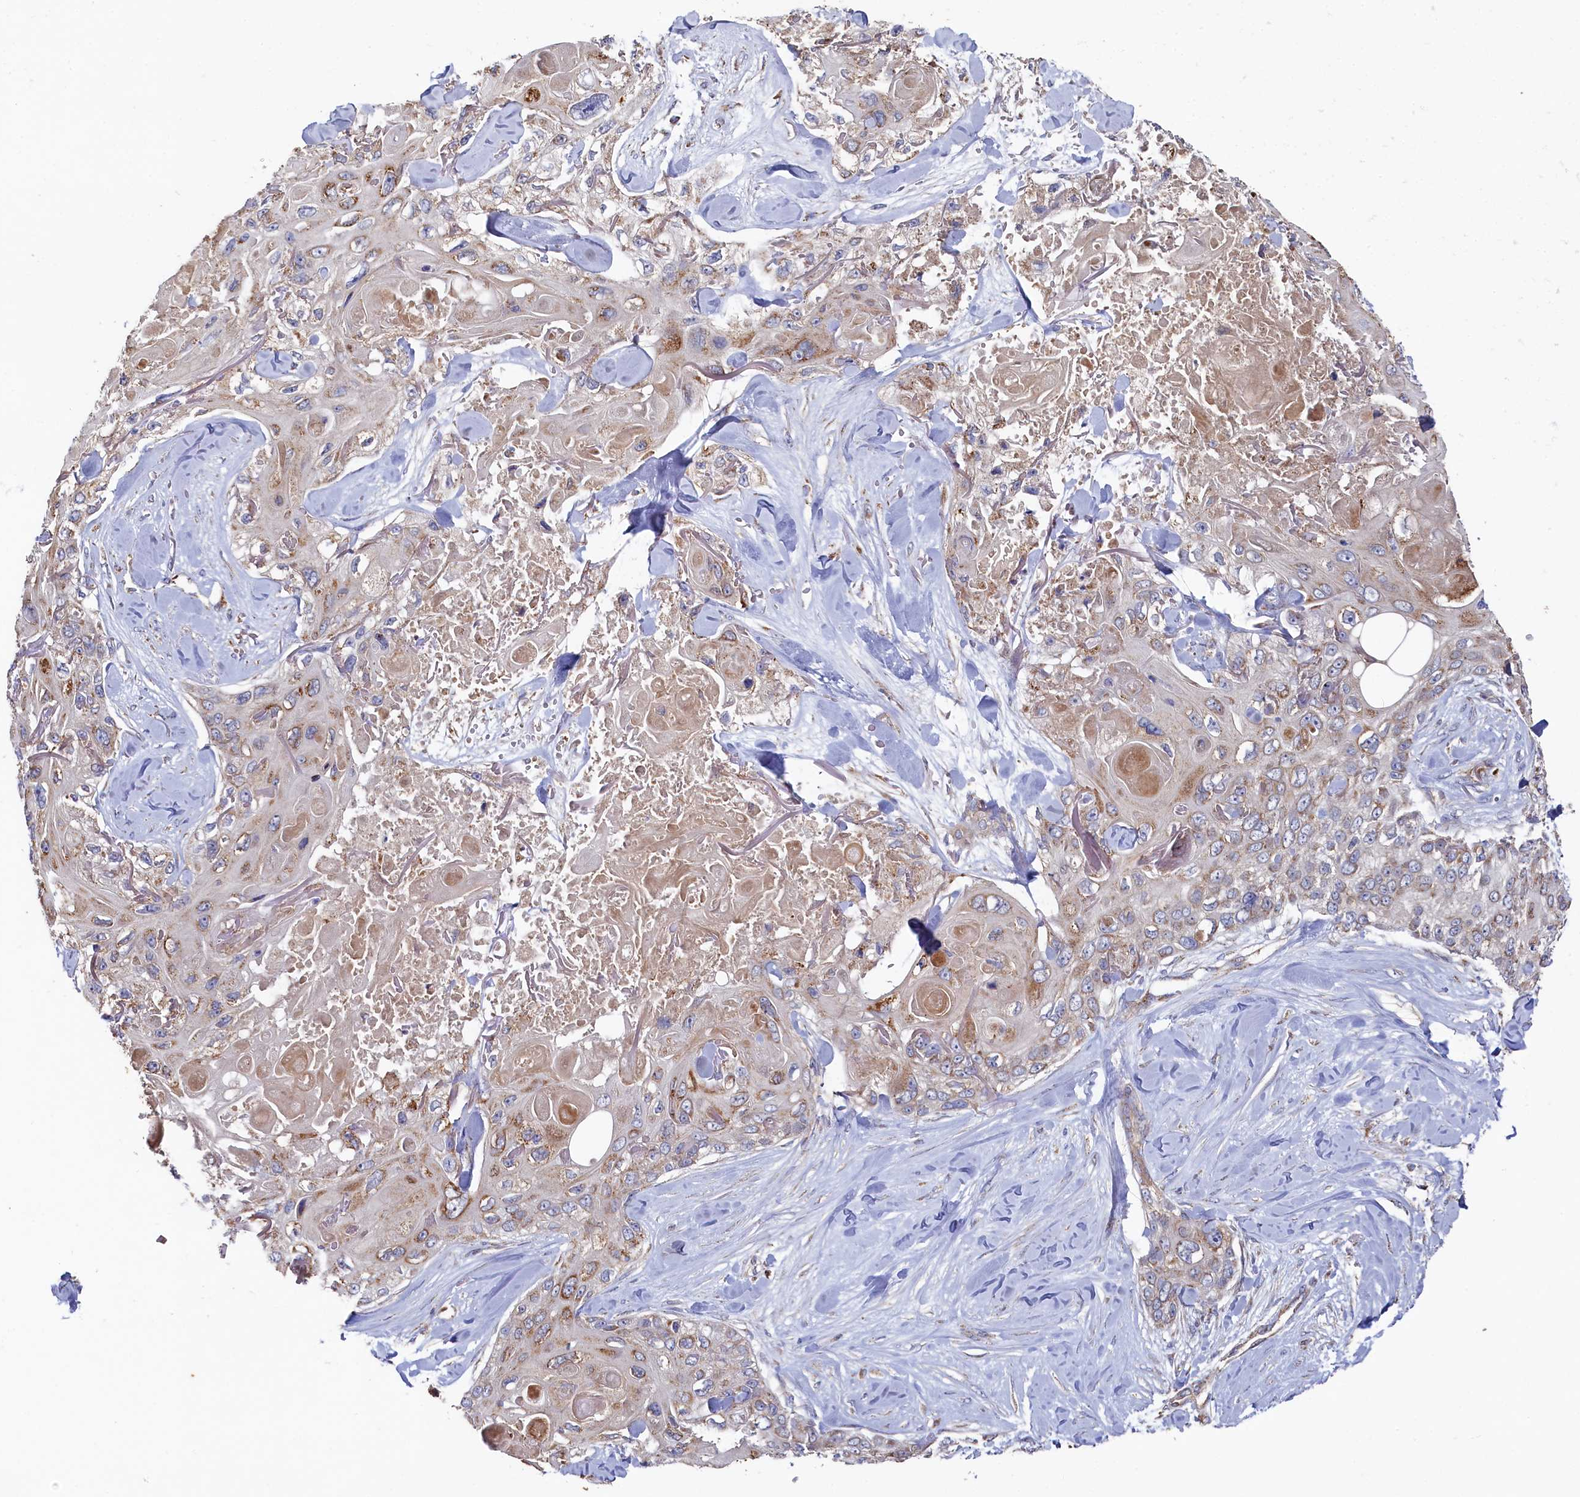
{"staining": {"intensity": "moderate", "quantity": ">75%", "location": "cytoplasmic/membranous"}, "tissue": "skin cancer", "cell_type": "Tumor cells", "image_type": "cancer", "snomed": [{"axis": "morphology", "description": "Normal tissue, NOS"}, {"axis": "morphology", "description": "Squamous cell carcinoma, NOS"}, {"axis": "topography", "description": "Skin"}], "caption": "Brown immunohistochemical staining in human skin cancer (squamous cell carcinoma) reveals moderate cytoplasmic/membranous staining in approximately >75% of tumor cells.", "gene": "HAUS2", "patient": {"sex": "male", "age": 72}}